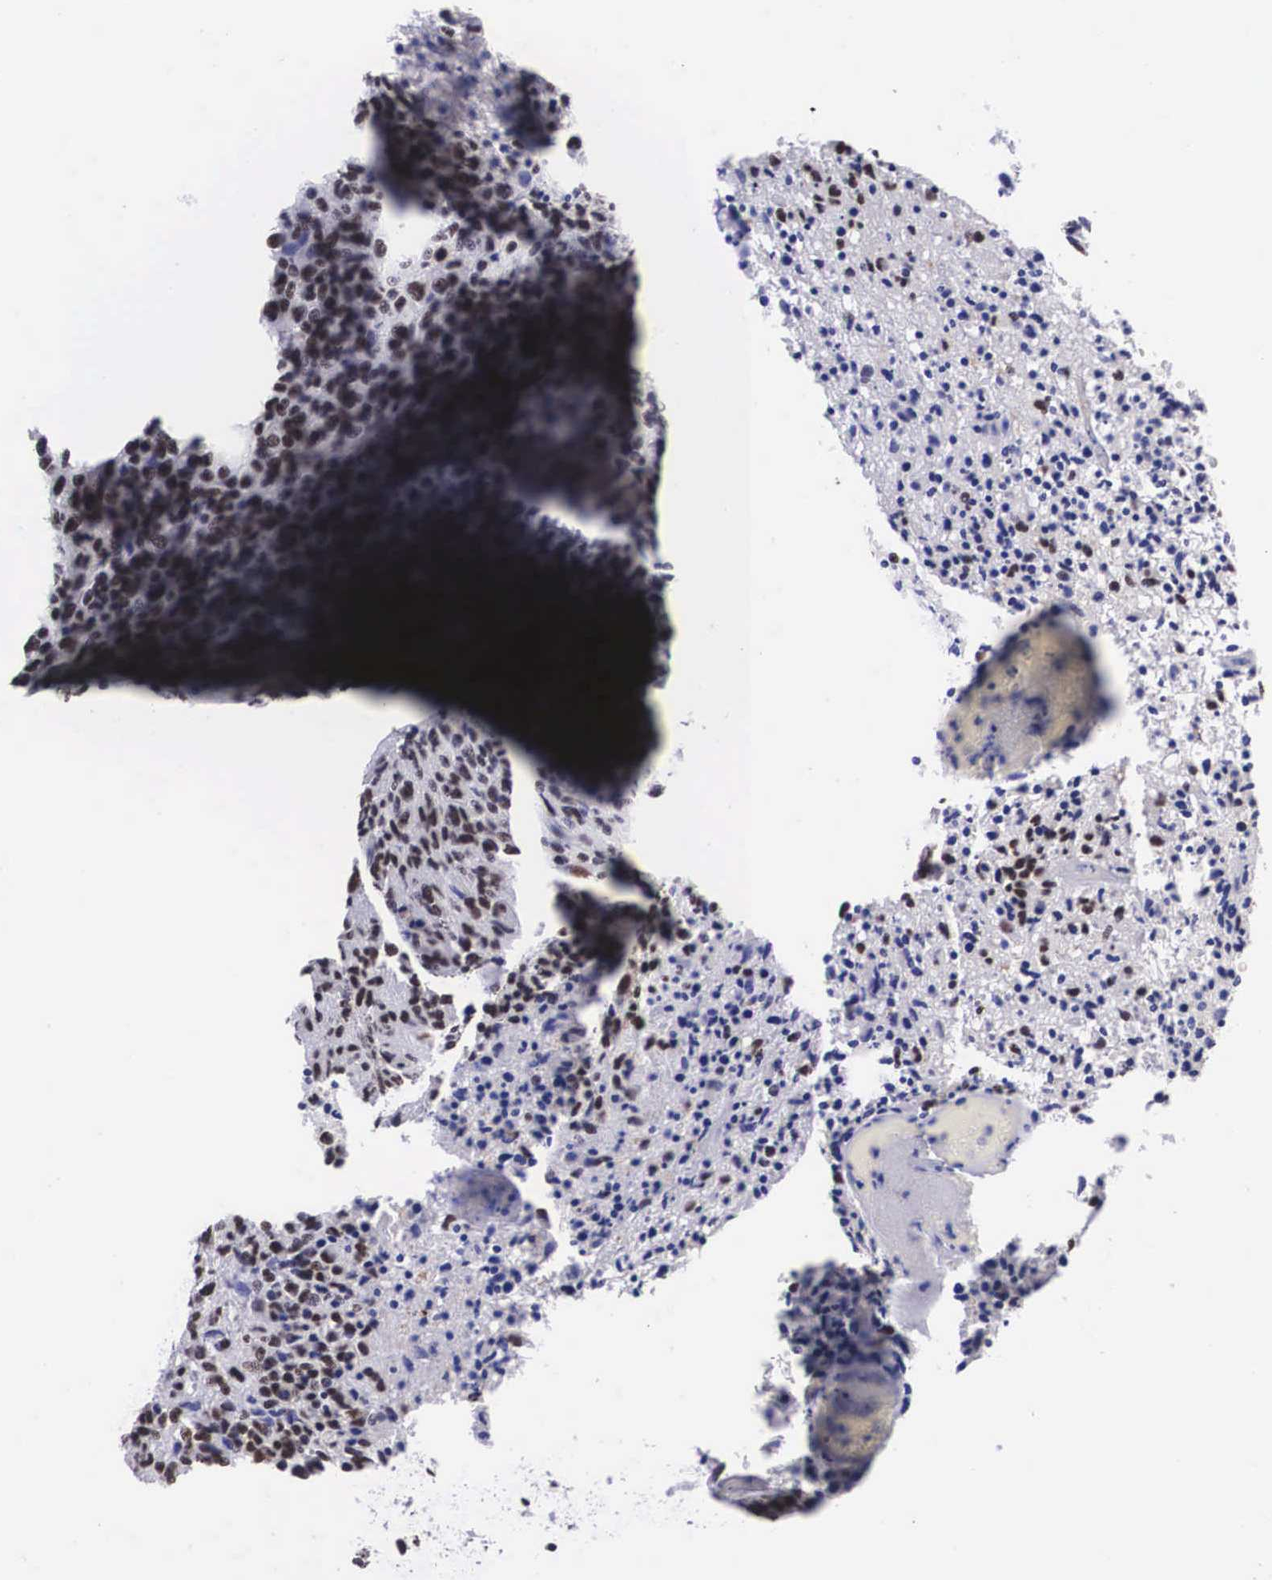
{"staining": {"intensity": "moderate", "quantity": ">75%", "location": "nuclear"}, "tissue": "glioma", "cell_type": "Tumor cells", "image_type": "cancer", "snomed": [{"axis": "morphology", "description": "Glioma, malignant, High grade"}, {"axis": "topography", "description": "Brain"}], "caption": "Immunohistochemistry (IHC) (DAB (3,3'-diaminobenzidine)) staining of malignant glioma (high-grade) demonstrates moderate nuclear protein positivity in approximately >75% of tumor cells.", "gene": "SF3A1", "patient": {"sex": "male", "age": 36}}